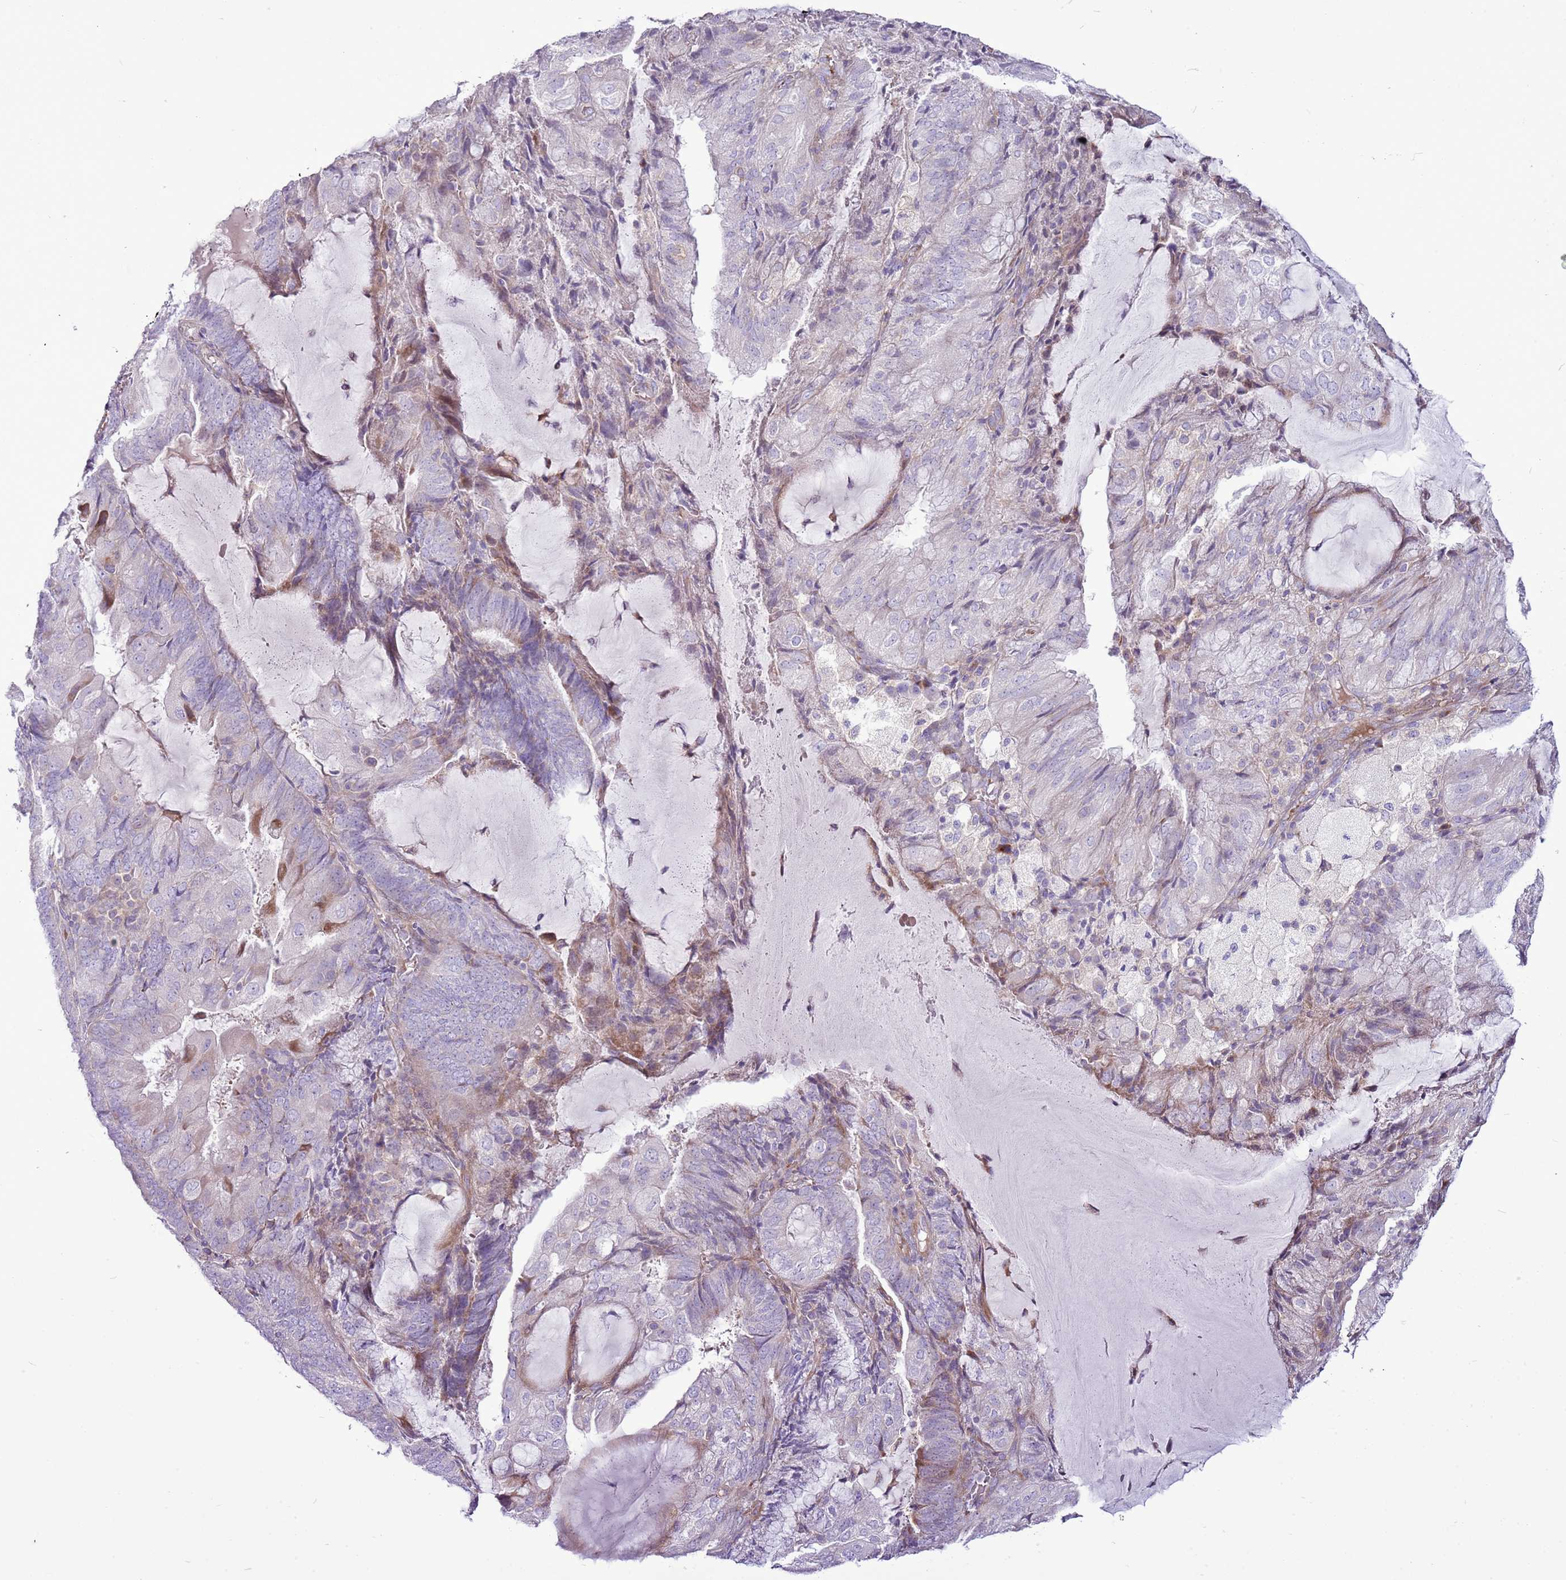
{"staining": {"intensity": "negative", "quantity": "none", "location": "none"}, "tissue": "endometrial cancer", "cell_type": "Tumor cells", "image_type": "cancer", "snomed": [{"axis": "morphology", "description": "Adenocarcinoma, NOS"}, {"axis": "topography", "description": "Endometrium"}], "caption": "A histopathology image of human endometrial cancer (adenocarcinoma) is negative for staining in tumor cells. (DAB (3,3'-diaminobenzidine) immunohistochemistry (IHC) visualized using brightfield microscopy, high magnification).", "gene": "CHAC2", "patient": {"sex": "female", "age": 81}}